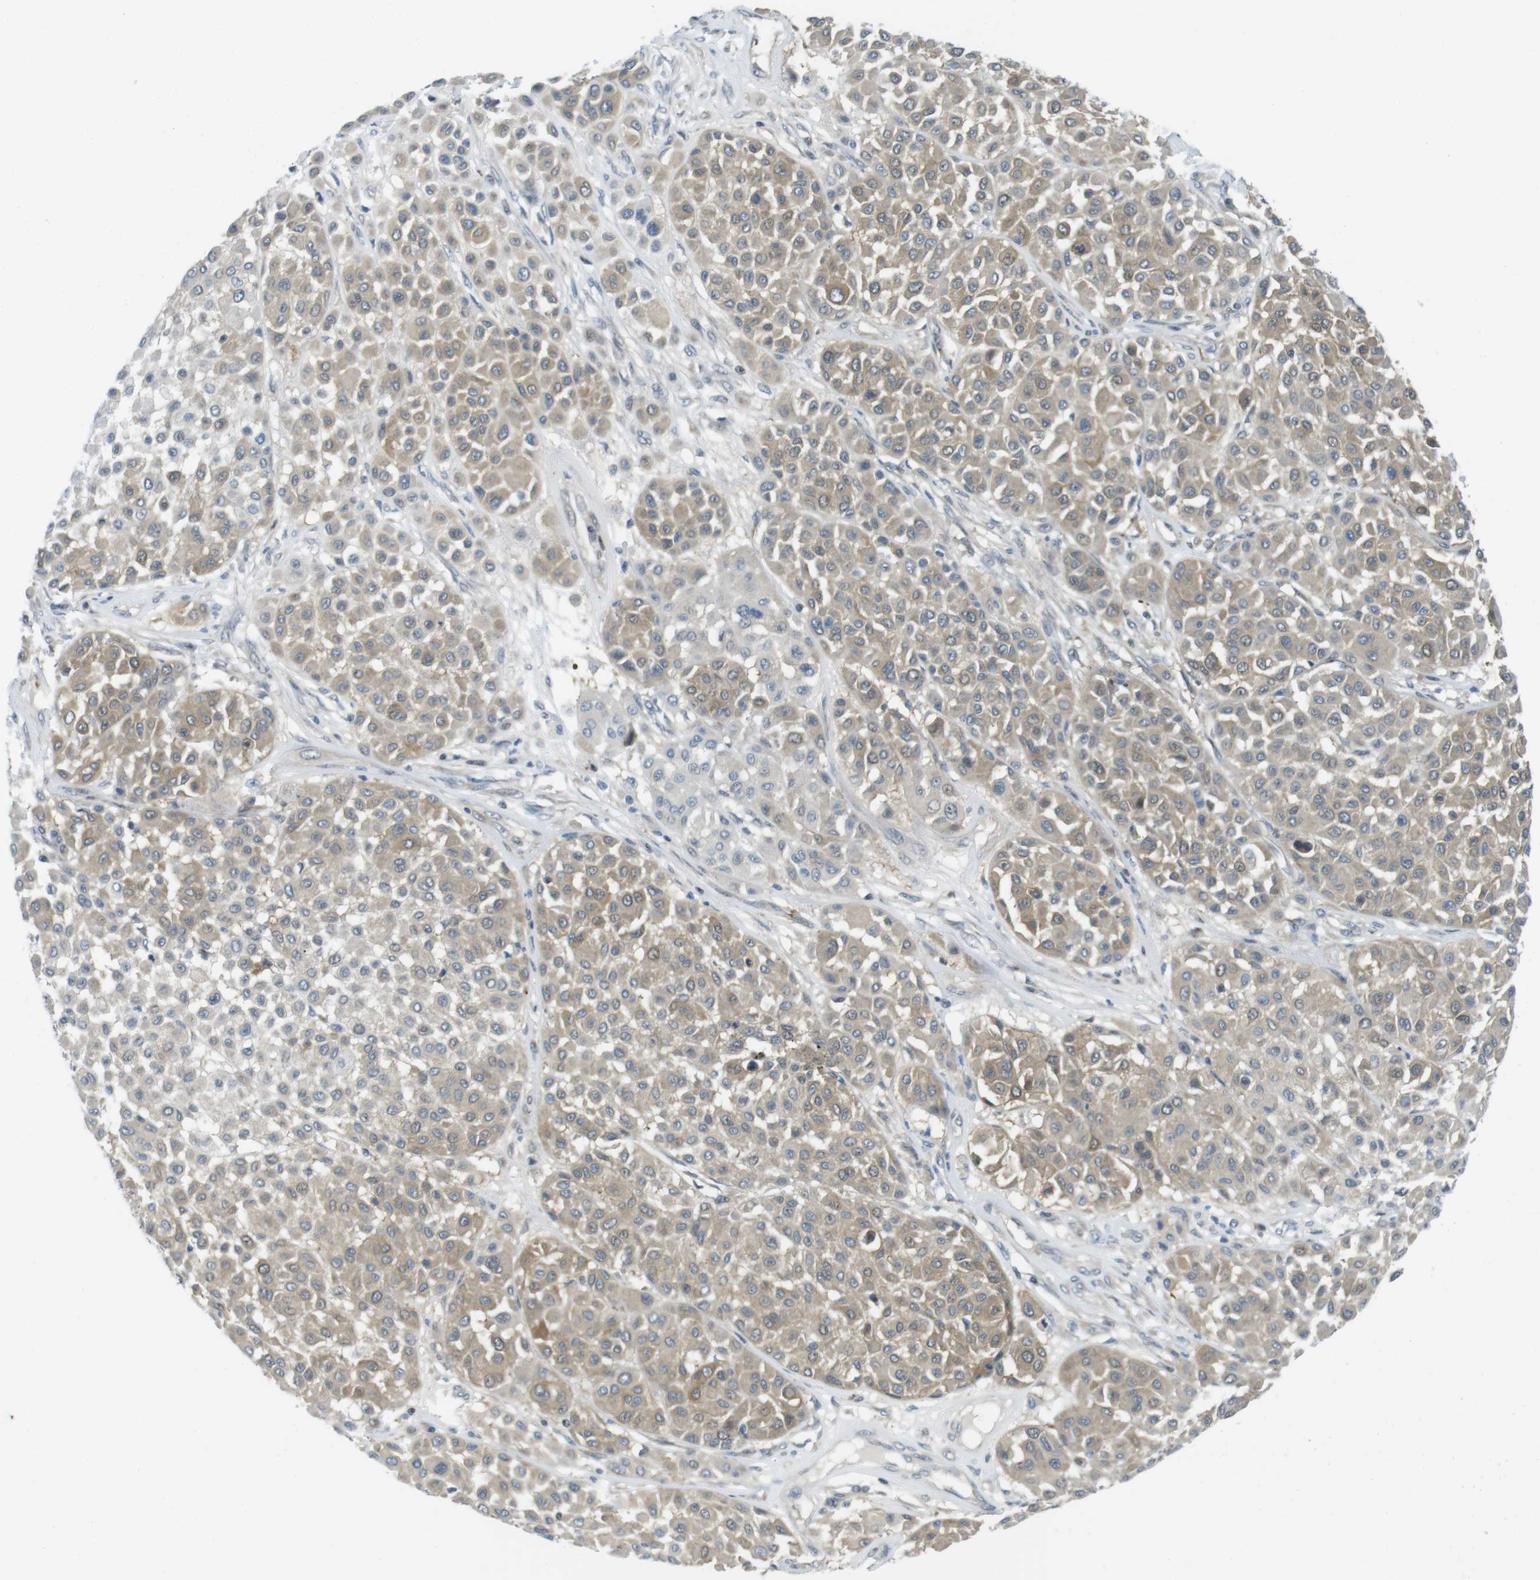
{"staining": {"intensity": "weak", "quantity": ">75%", "location": "cytoplasmic/membranous"}, "tissue": "melanoma", "cell_type": "Tumor cells", "image_type": "cancer", "snomed": [{"axis": "morphology", "description": "Malignant melanoma, Metastatic site"}, {"axis": "topography", "description": "Soft tissue"}], "caption": "Melanoma tissue reveals weak cytoplasmic/membranous positivity in approximately >75% of tumor cells", "gene": "CASP2", "patient": {"sex": "male", "age": 41}}